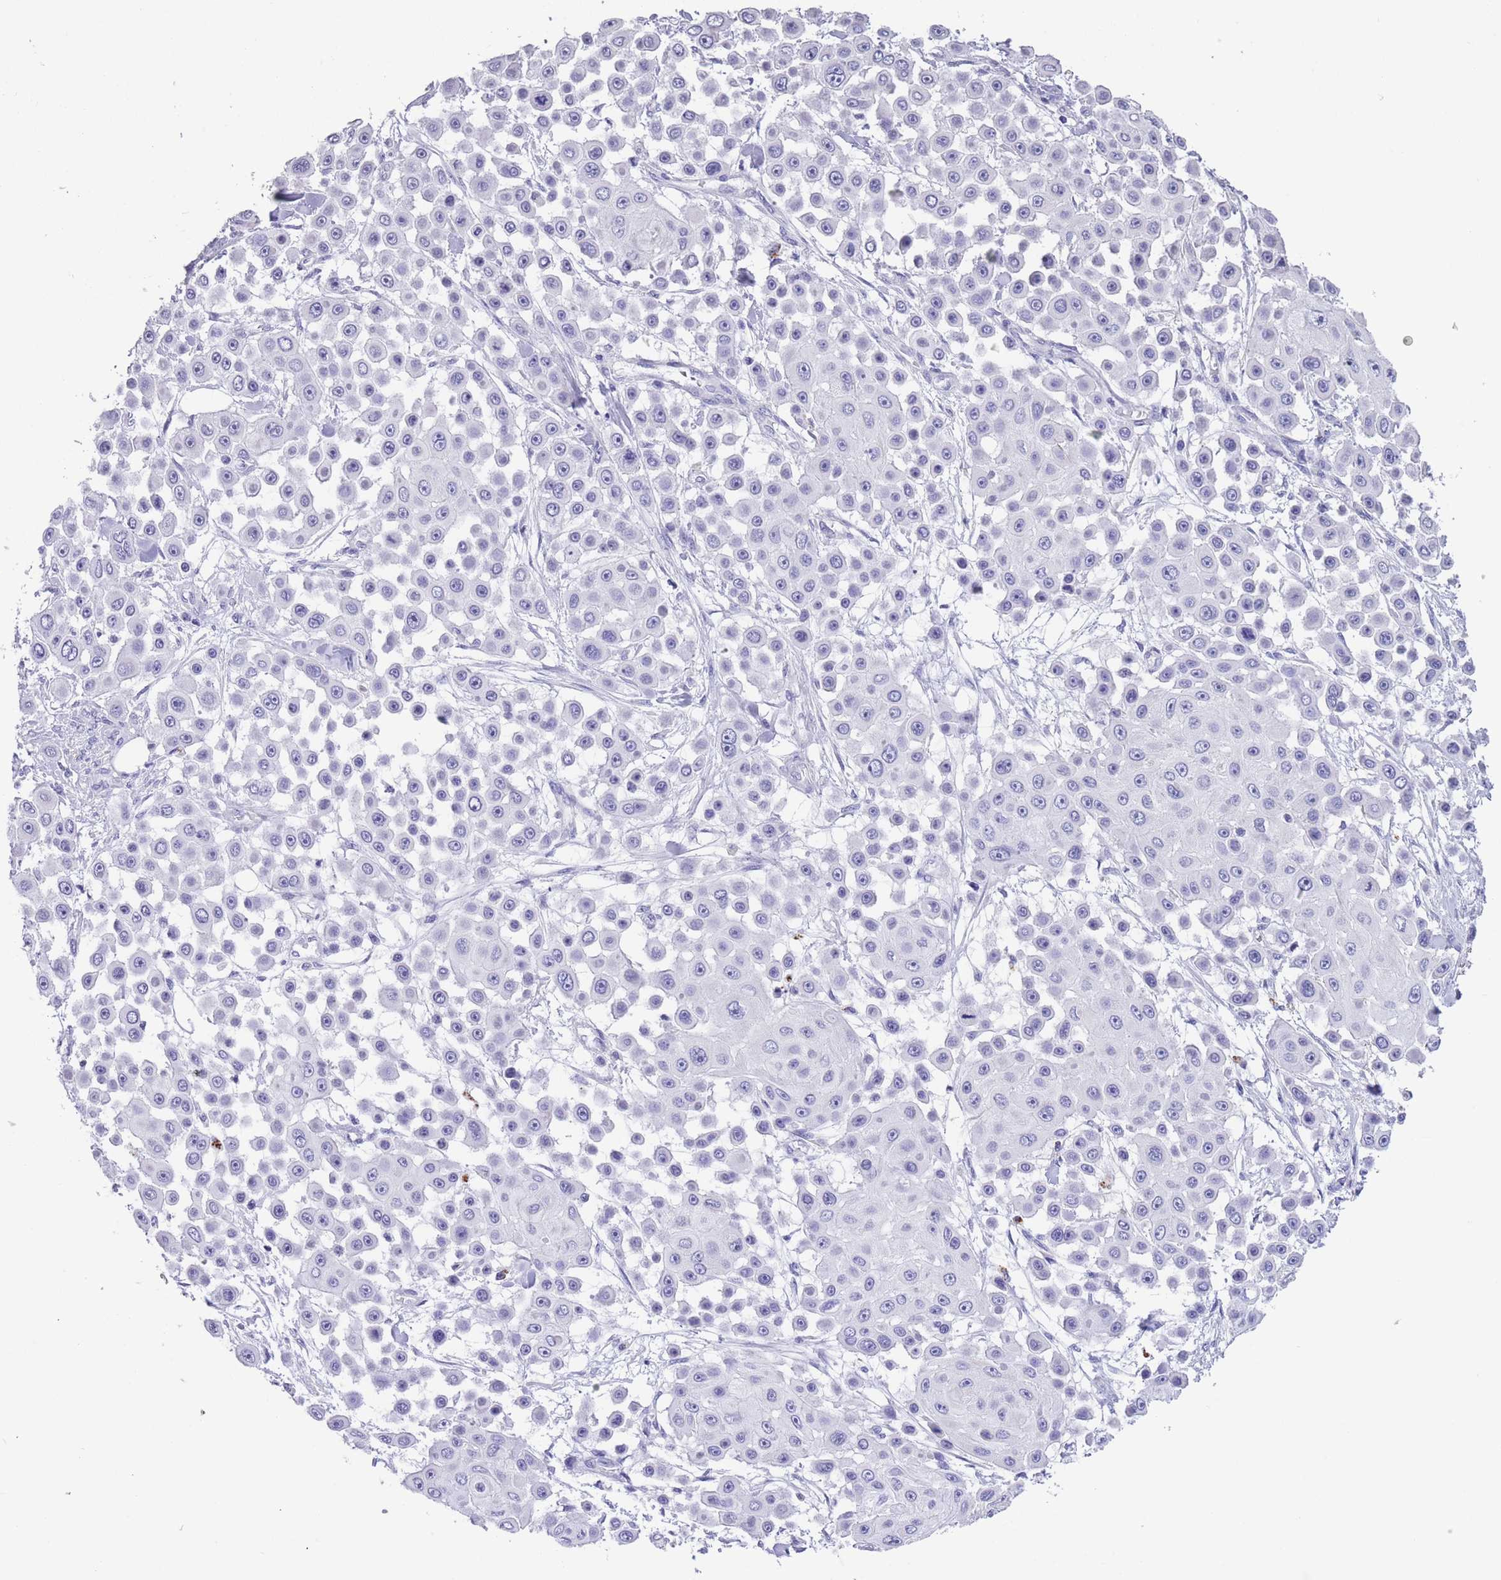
{"staining": {"intensity": "negative", "quantity": "none", "location": "none"}, "tissue": "skin cancer", "cell_type": "Tumor cells", "image_type": "cancer", "snomed": [{"axis": "morphology", "description": "Squamous cell carcinoma, NOS"}, {"axis": "topography", "description": "Skin"}], "caption": "IHC photomicrograph of skin squamous cell carcinoma stained for a protein (brown), which displays no expression in tumor cells.", "gene": "RAI2", "patient": {"sex": "male", "age": 67}}